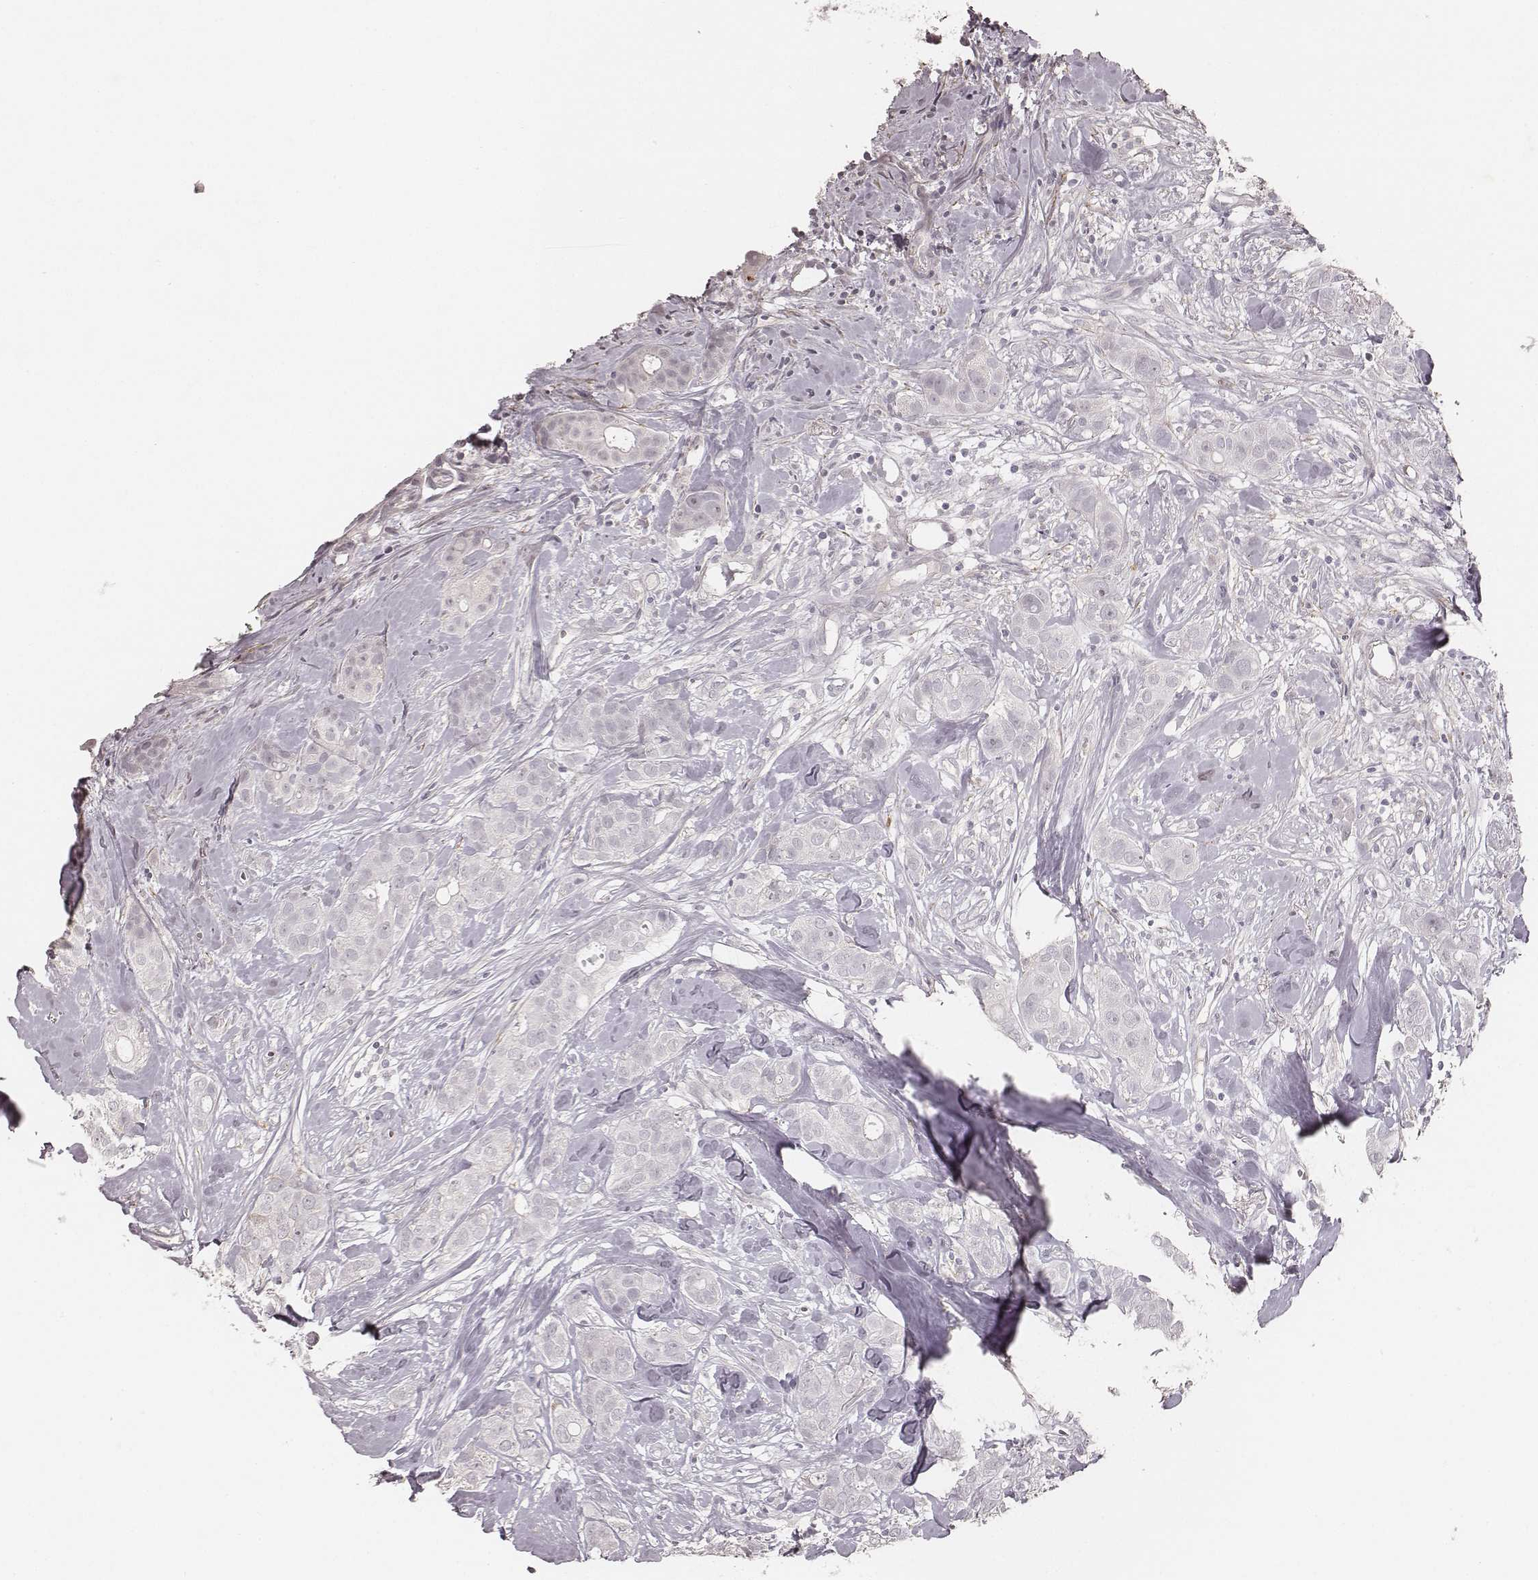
{"staining": {"intensity": "negative", "quantity": "none", "location": "none"}, "tissue": "breast cancer", "cell_type": "Tumor cells", "image_type": "cancer", "snomed": [{"axis": "morphology", "description": "Duct carcinoma"}, {"axis": "topography", "description": "Breast"}], "caption": "Human breast cancer (invasive ductal carcinoma) stained for a protein using immunohistochemistry (IHC) demonstrates no positivity in tumor cells.", "gene": "MADCAM1", "patient": {"sex": "female", "age": 43}}